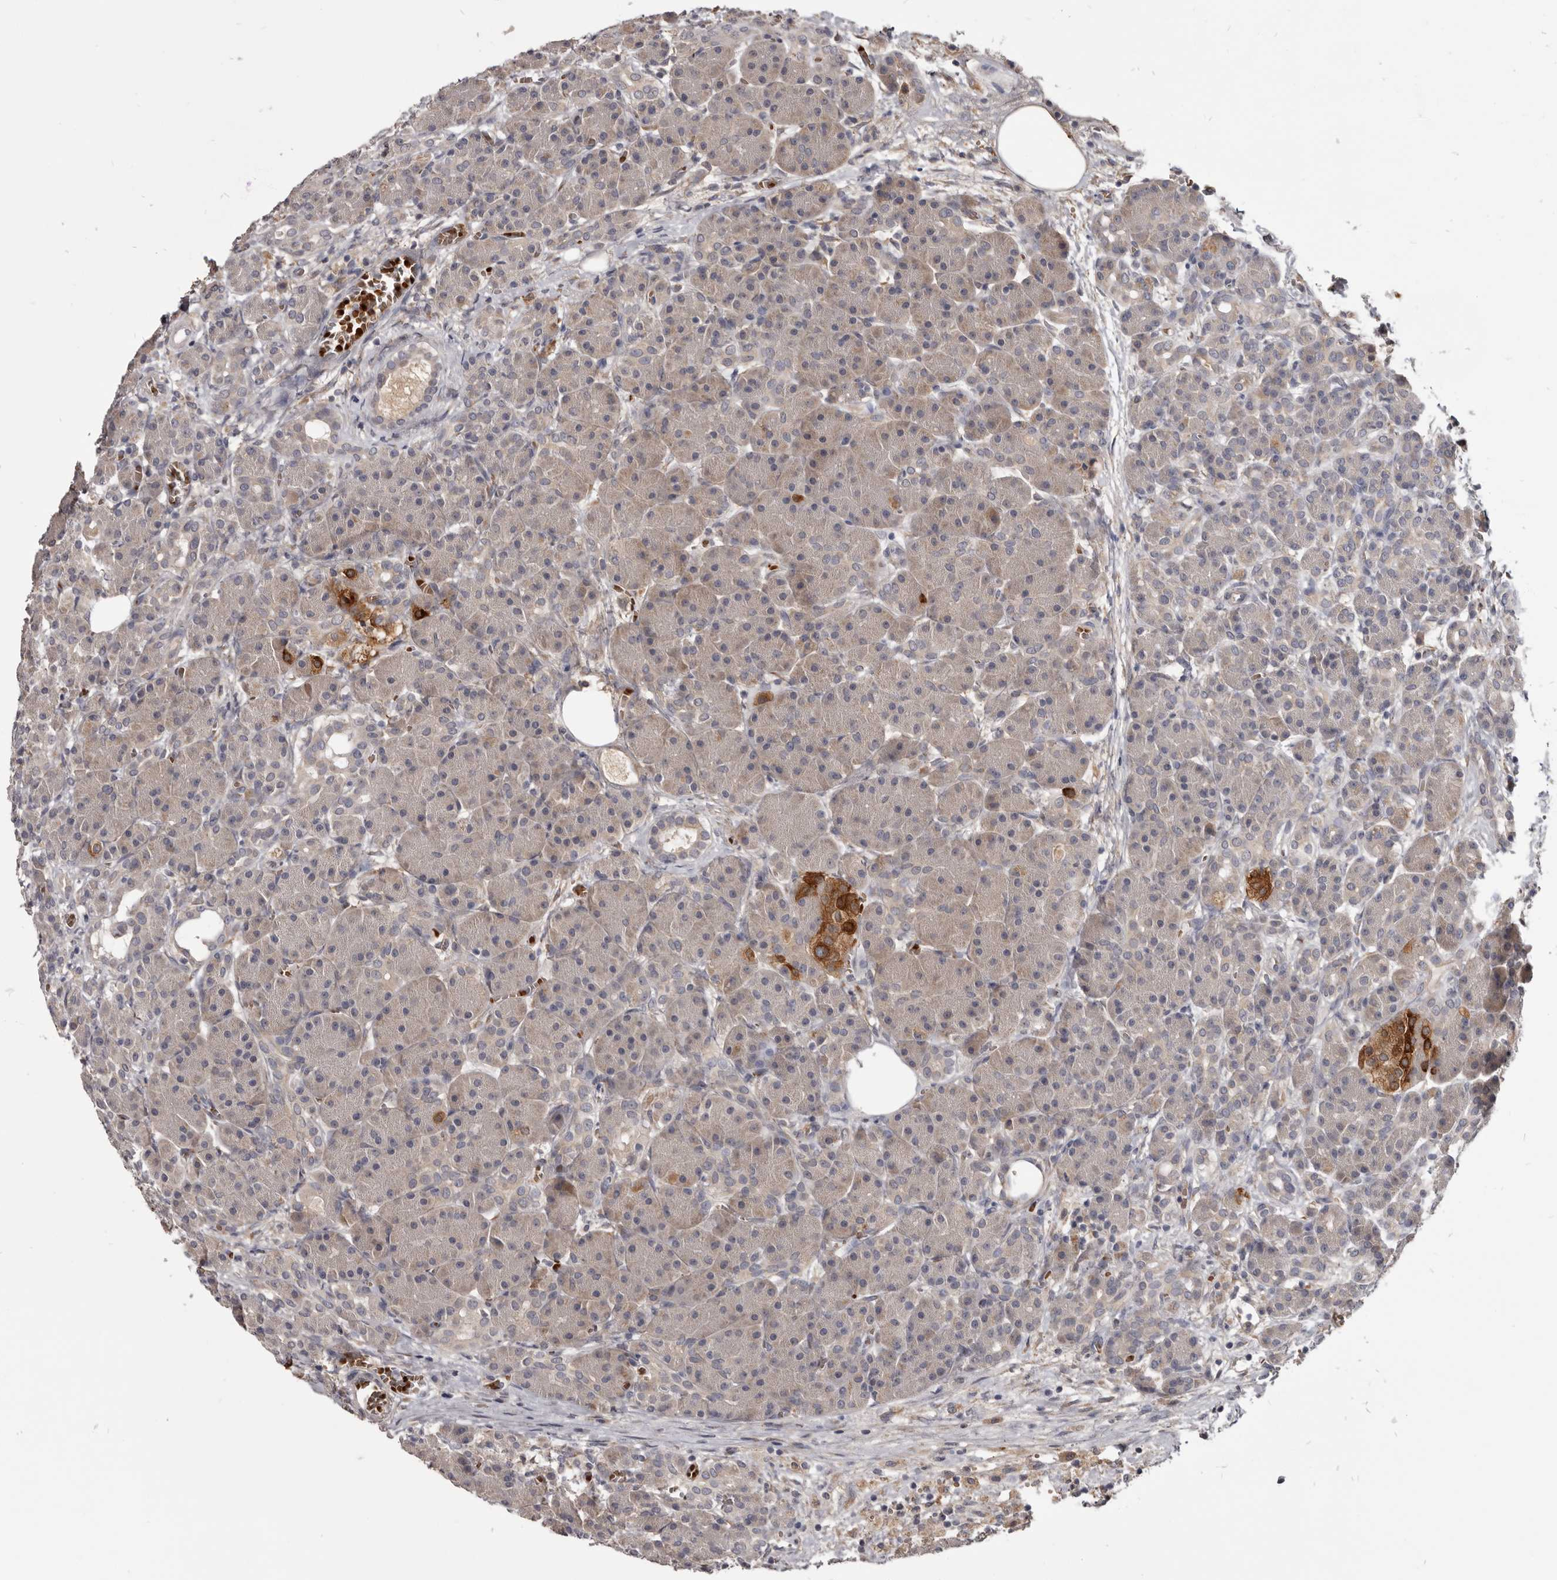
{"staining": {"intensity": "weak", "quantity": "<25%", "location": "cytoplasmic/membranous"}, "tissue": "pancreas", "cell_type": "Exocrine glandular cells", "image_type": "normal", "snomed": [{"axis": "morphology", "description": "Normal tissue, NOS"}, {"axis": "topography", "description": "Pancreas"}], "caption": "Immunohistochemistry (IHC) micrograph of normal pancreas stained for a protein (brown), which exhibits no positivity in exocrine glandular cells.", "gene": "NENF", "patient": {"sex": "male", "age": 63}}